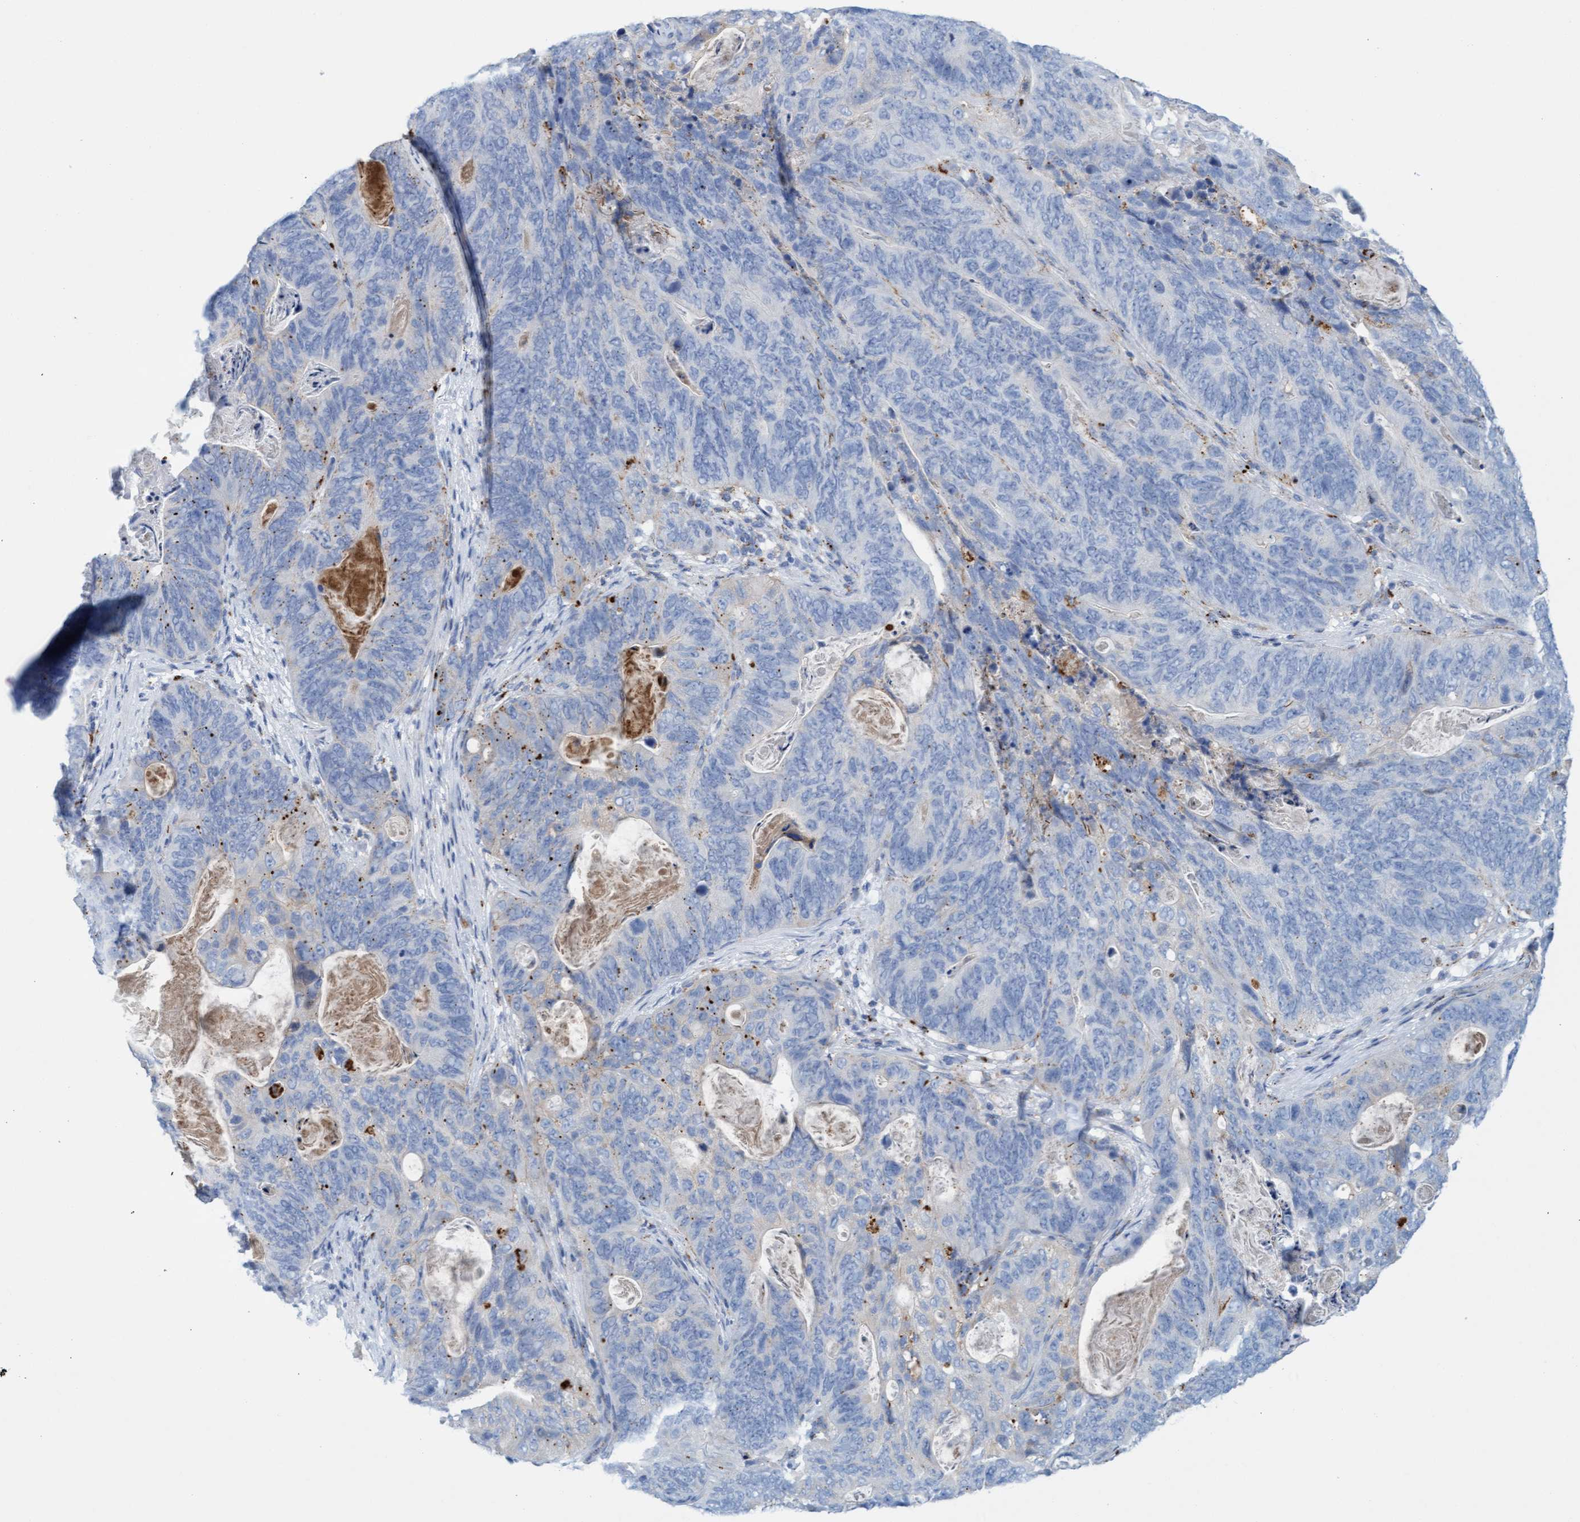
{"staining": {"intensity": "negative", "quantity": "none", "location": "none"}, "tissue": "stomach cancer", "cell_type": "Tumor cells", "image_type": "cancer", "snomed": [{"axis": "morphology", "description": "Normal tissue, NOS"}, {"axis": "morphology", "description": "Adenocarcinoma, NOS"}, {"axis": "topography", "description": "Stomach"}], "caption": "This photomicrograph is of stomach cancer stained with IHC to label a protein in brown with the nuclei are counter-stained blue. There is no staining in tumor cells.", "gene": "SGSH", "patient": {"sex": "female", "age": 89}}